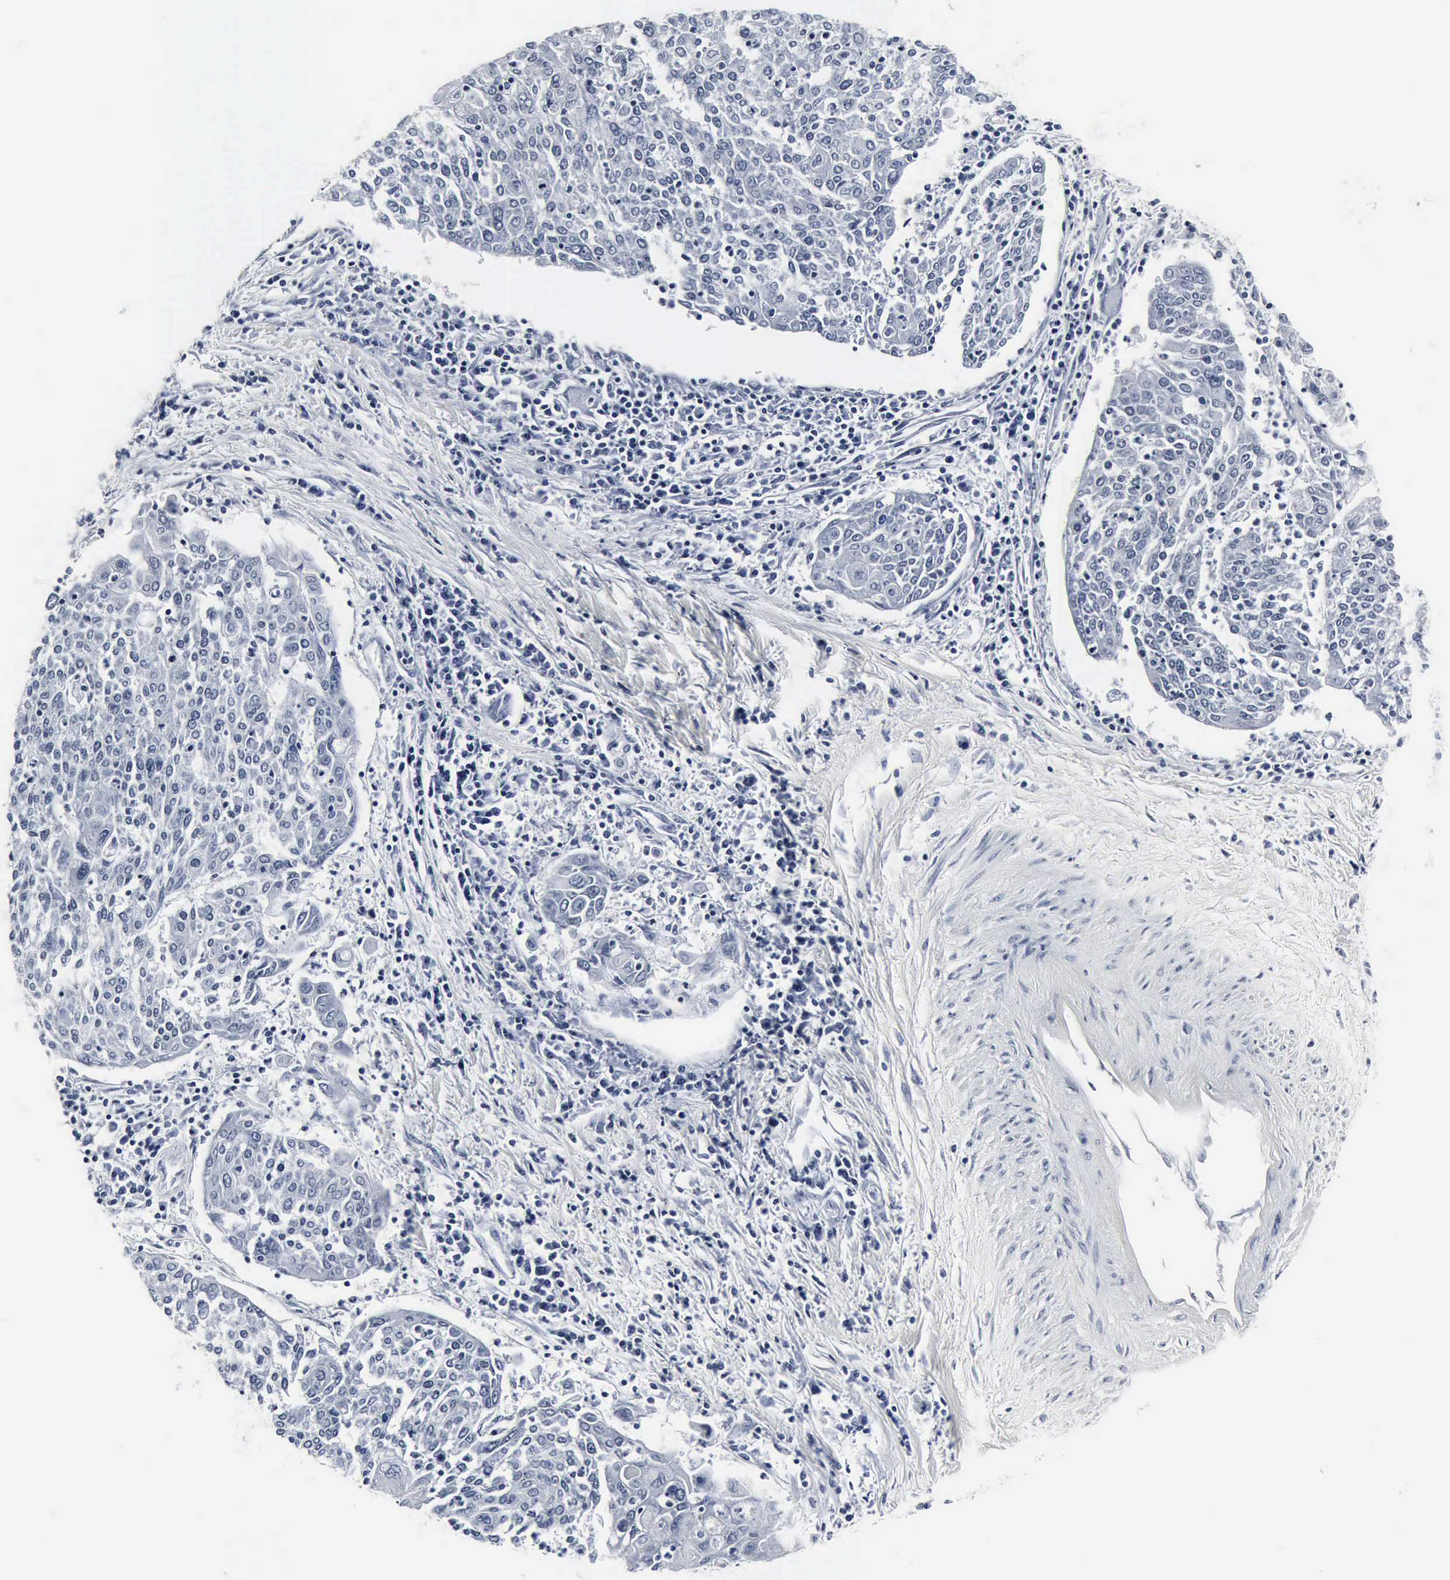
{"staining": {"intensity": "negative", "quantity": "none", "location": "none"}, "tissue": "cervical cancer", "cell_type": "Tumor cells", "image_type": "cancer", "snomed": [{"axis": "morphology", "description": "Squamous cell carcinoma, NOS"}, {"axis": "topography", "description": "Cervix"}], "caption": "Cervical squamous cell carcinoma stained for a protein using immunohistochemistry (IHC) shows no staining tumor cells.", "gene": "SNAP25", "patient": {"sex": "female", "age": 40}}